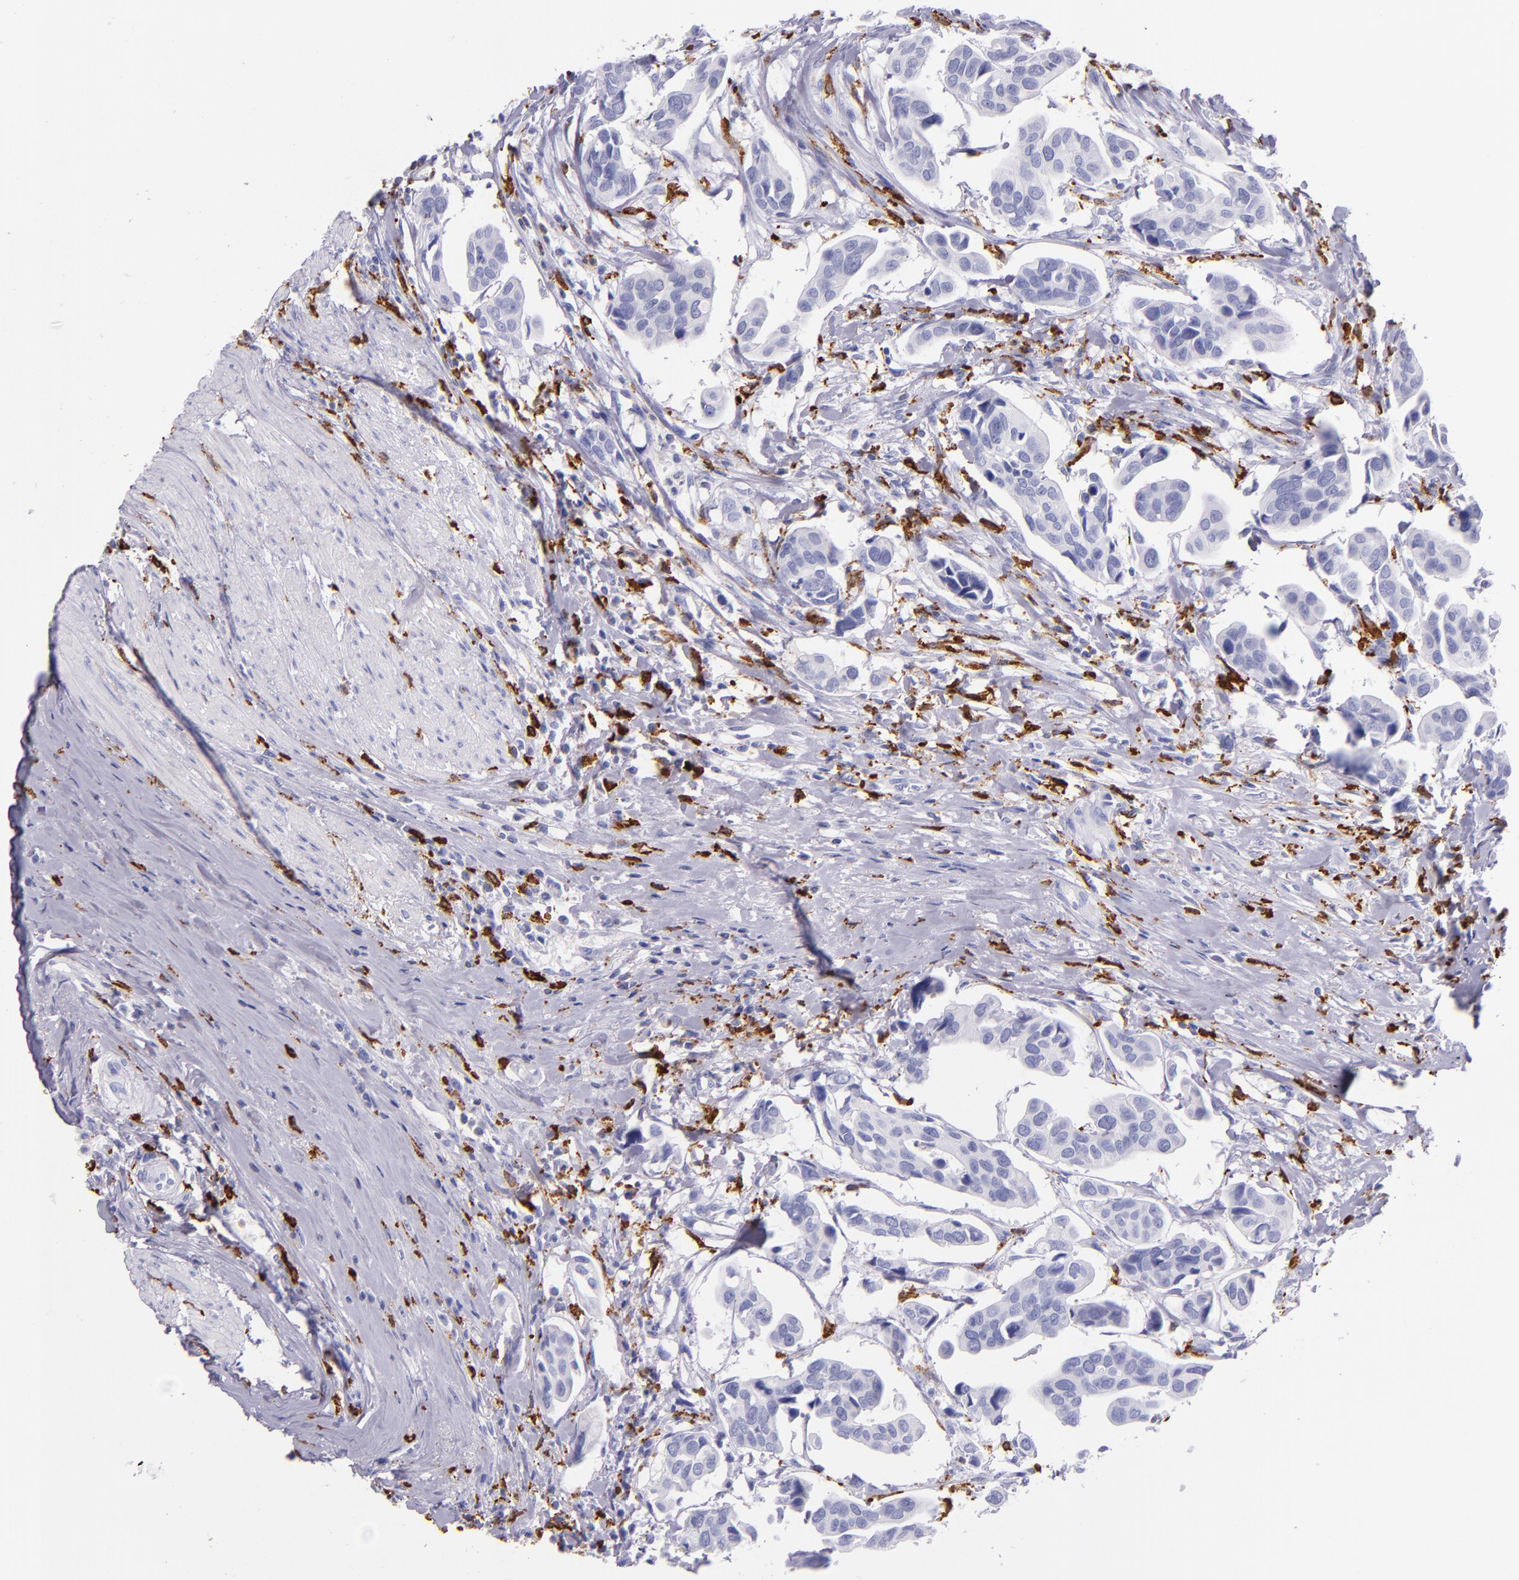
{"staining": {"intensity": "negative", "quantity": "none", "location": "none"}, "tissue": "urothelial cancer", "cell_type": "Tumor cells", "image_type": "cancer", "snomed": [{"axis": "morphology", "description": "Adenocarcinoma, NOS"}, {"axis": "topography", "description": "Urinary bladder"}], "caption": "Urothelial cancer stained for a protein using IHC reveals no staining tumor cells.", "gene": "CD163", "patient": {"sex": "male", "age": 61}}